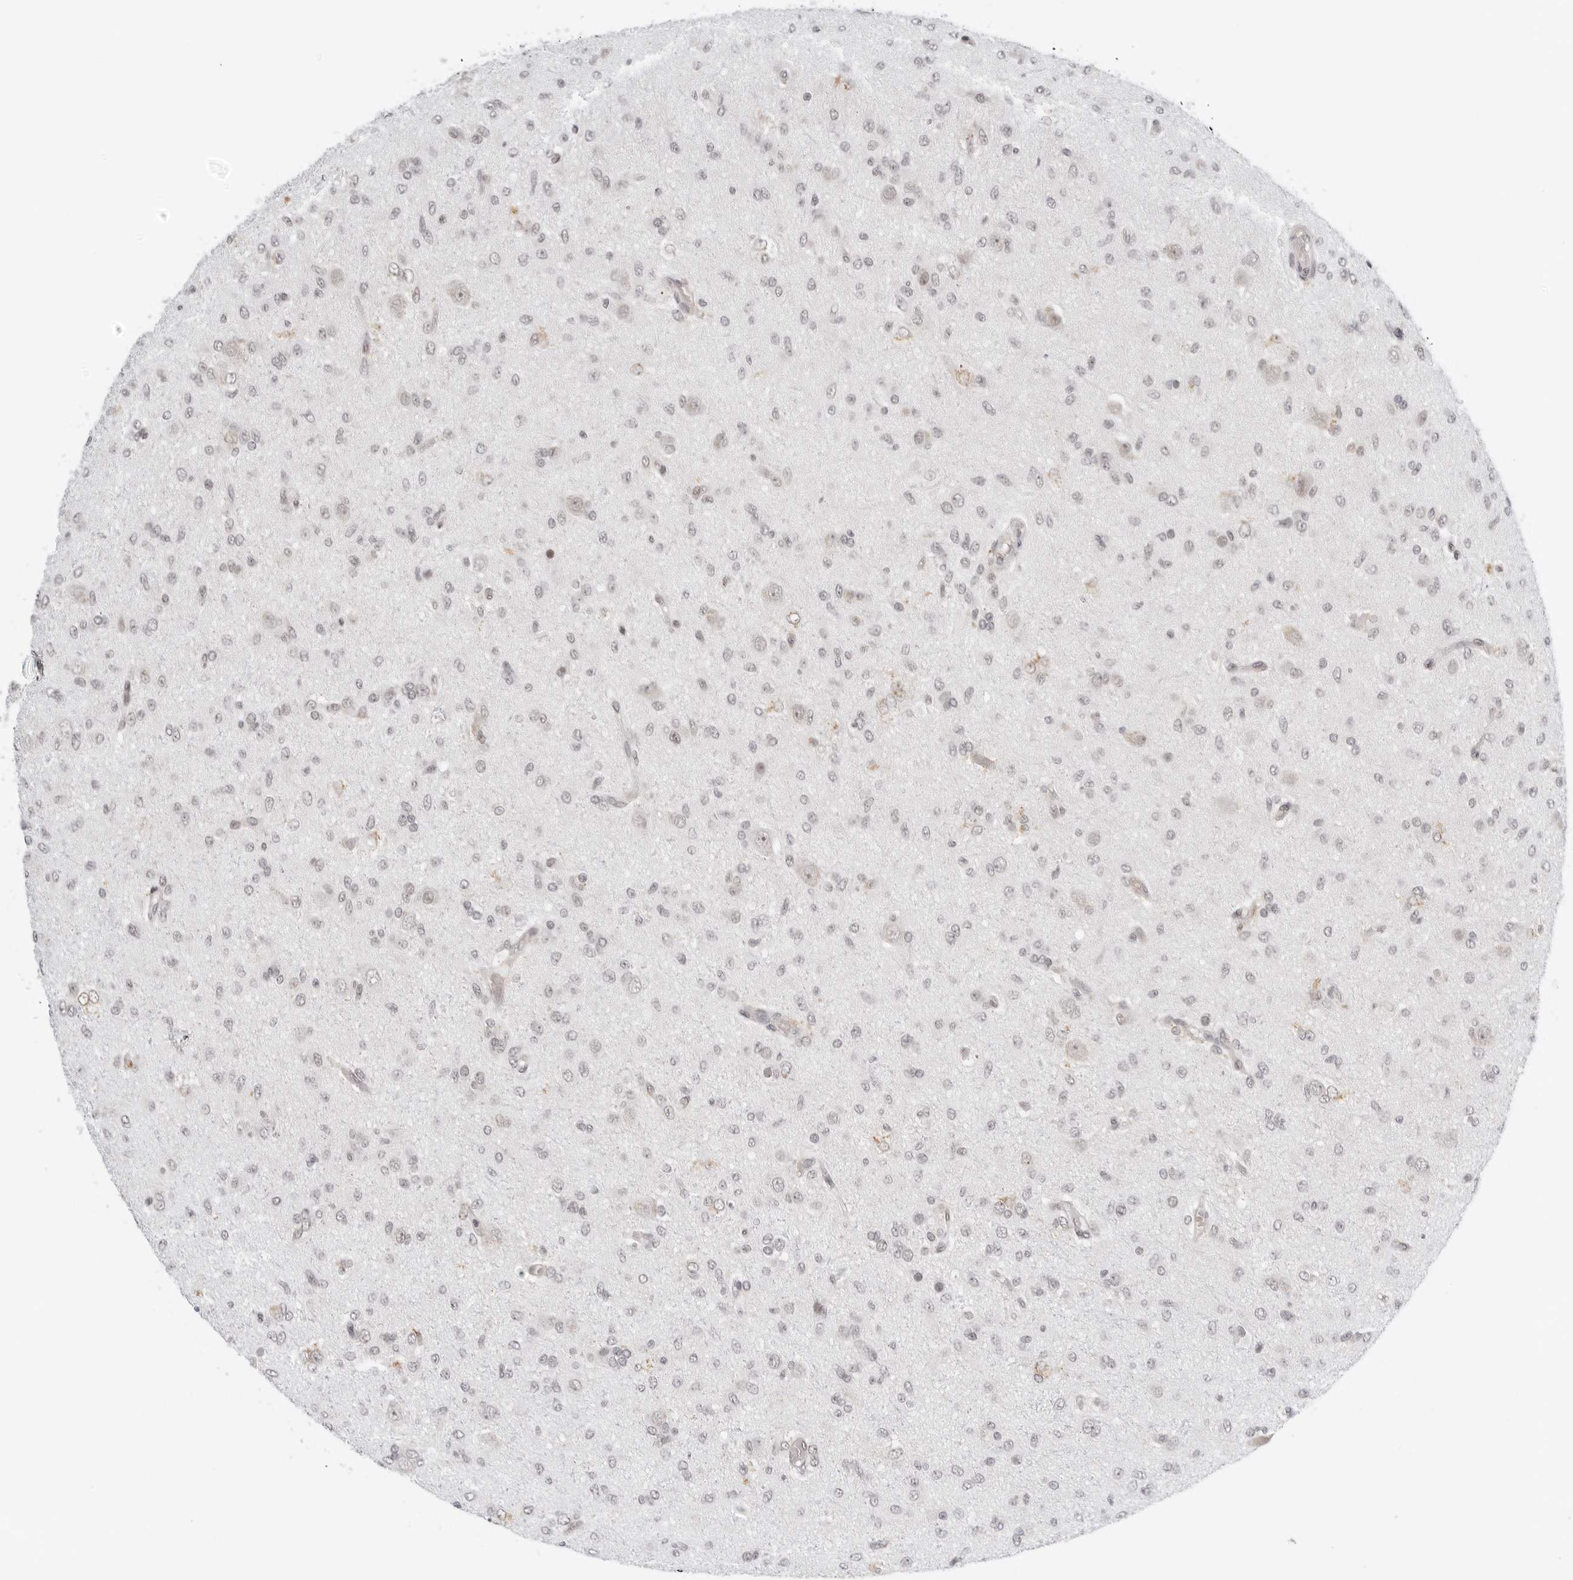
{"staining": {"intensity": "negative", "quantity": "none", "location": "none"}, "tissue": "glioma", "cell_type": "Tumor cells", "image_type": "cancer", "snomed": [{"axis": "morphology", "description": "Glioma, malignant, High grade"}, {"axis": "topography", "description": "Brain"}], "caption": "There is no significant expression in tumor cells of glioma. (DAB immunohistochemistry (IHC), high magnification).", "gene": "TOX4", "patient": {"sex": "female", "age": 59}}